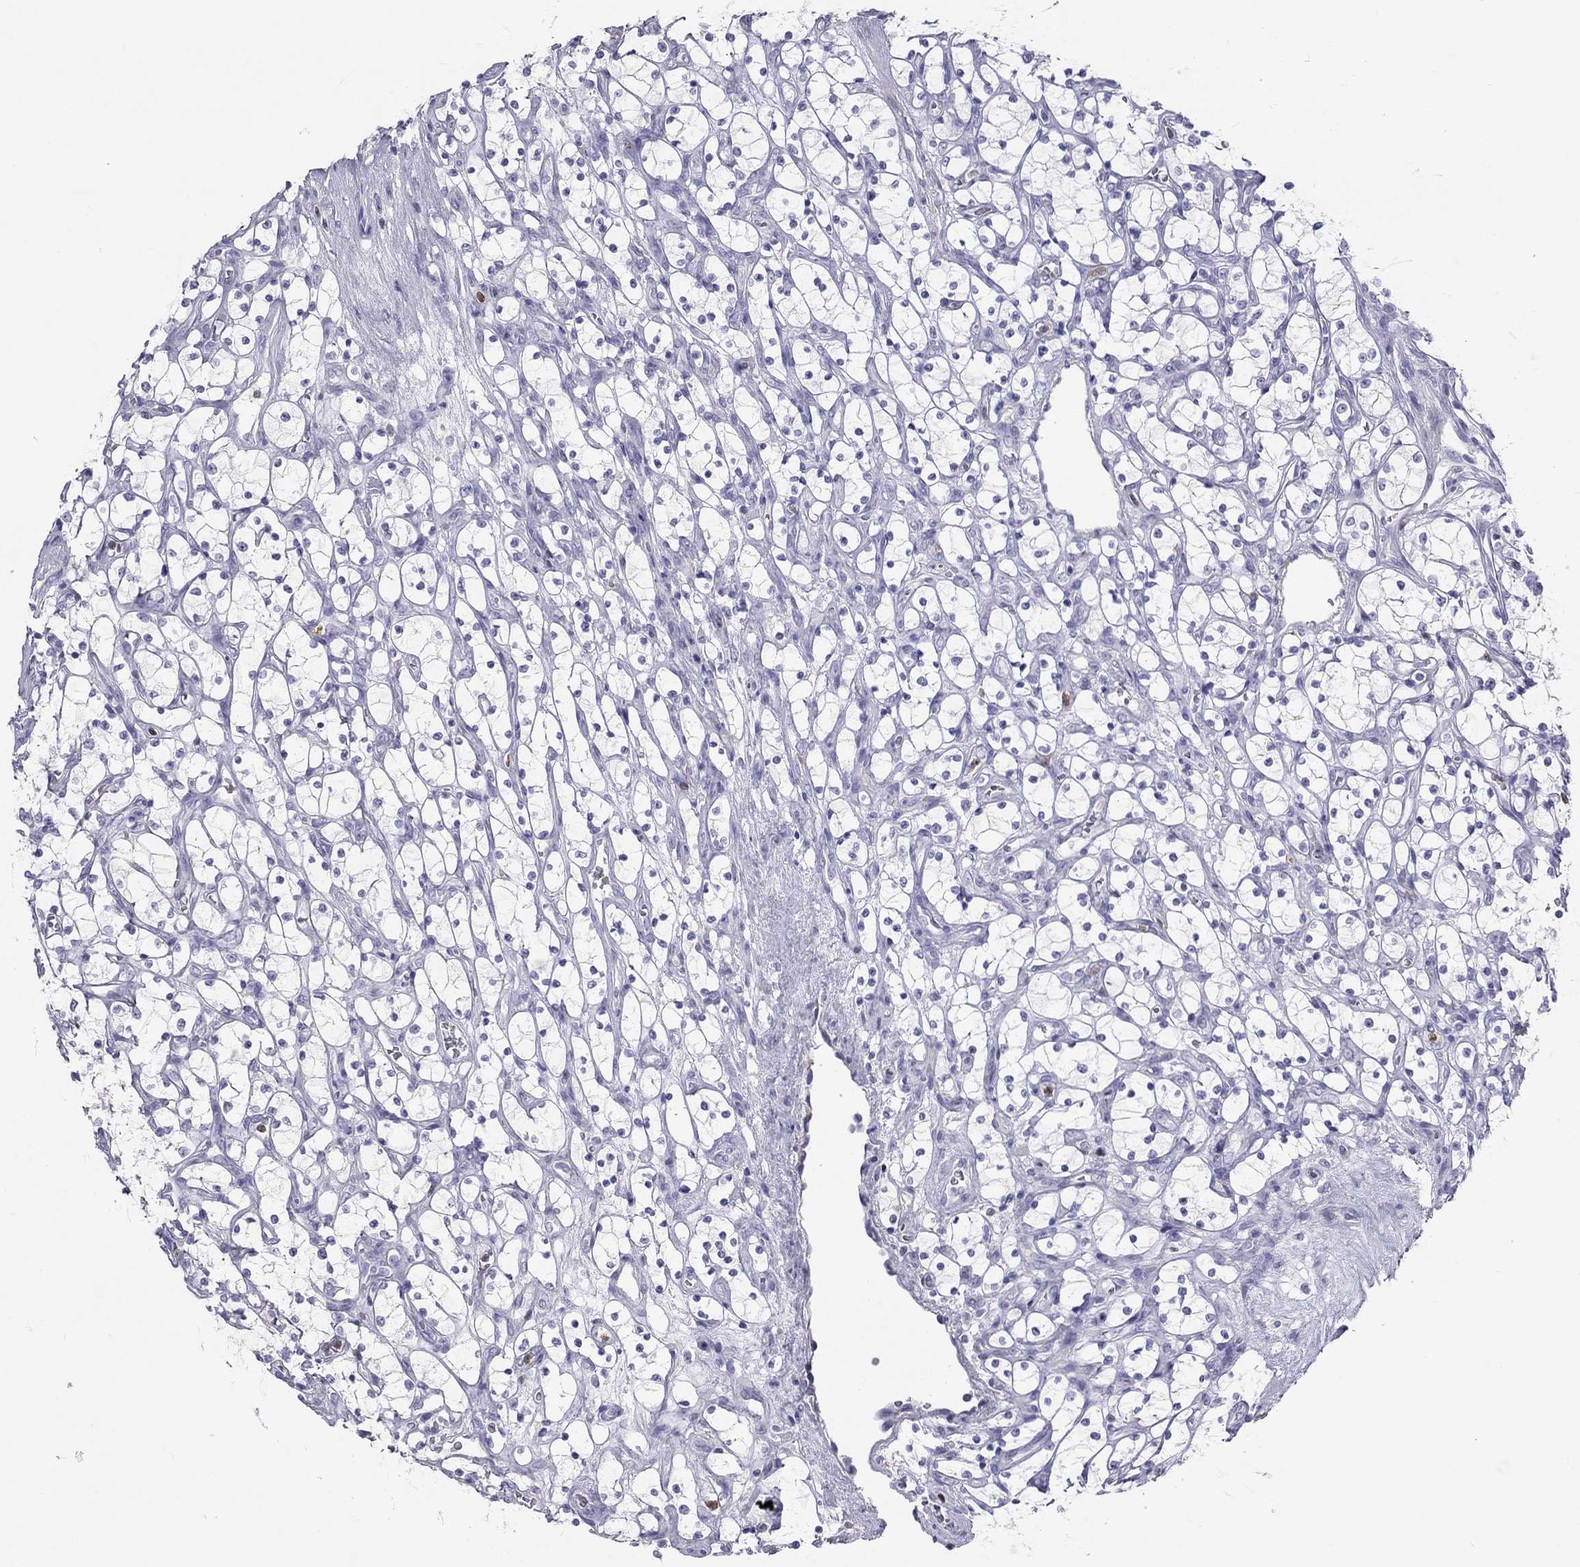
{"staining": {"intensity": "negative", "quantity": "none", "location": "none"}, "tissue": "renal cancer", "cell_type": "Tumor cells", "image_type": "cancer", "snomed": [{"axis": "morphology", "description": "Adenocarcinoma, NOS"}, {"axis": "topography", "description": "Kidney"}], "caption": "Photomicrograph shows no significant protein expression in tumor cells of adenocarcinoma (renal).", "gene": "SH2D2A", "patient": {"sex": "female", "age": 69}}